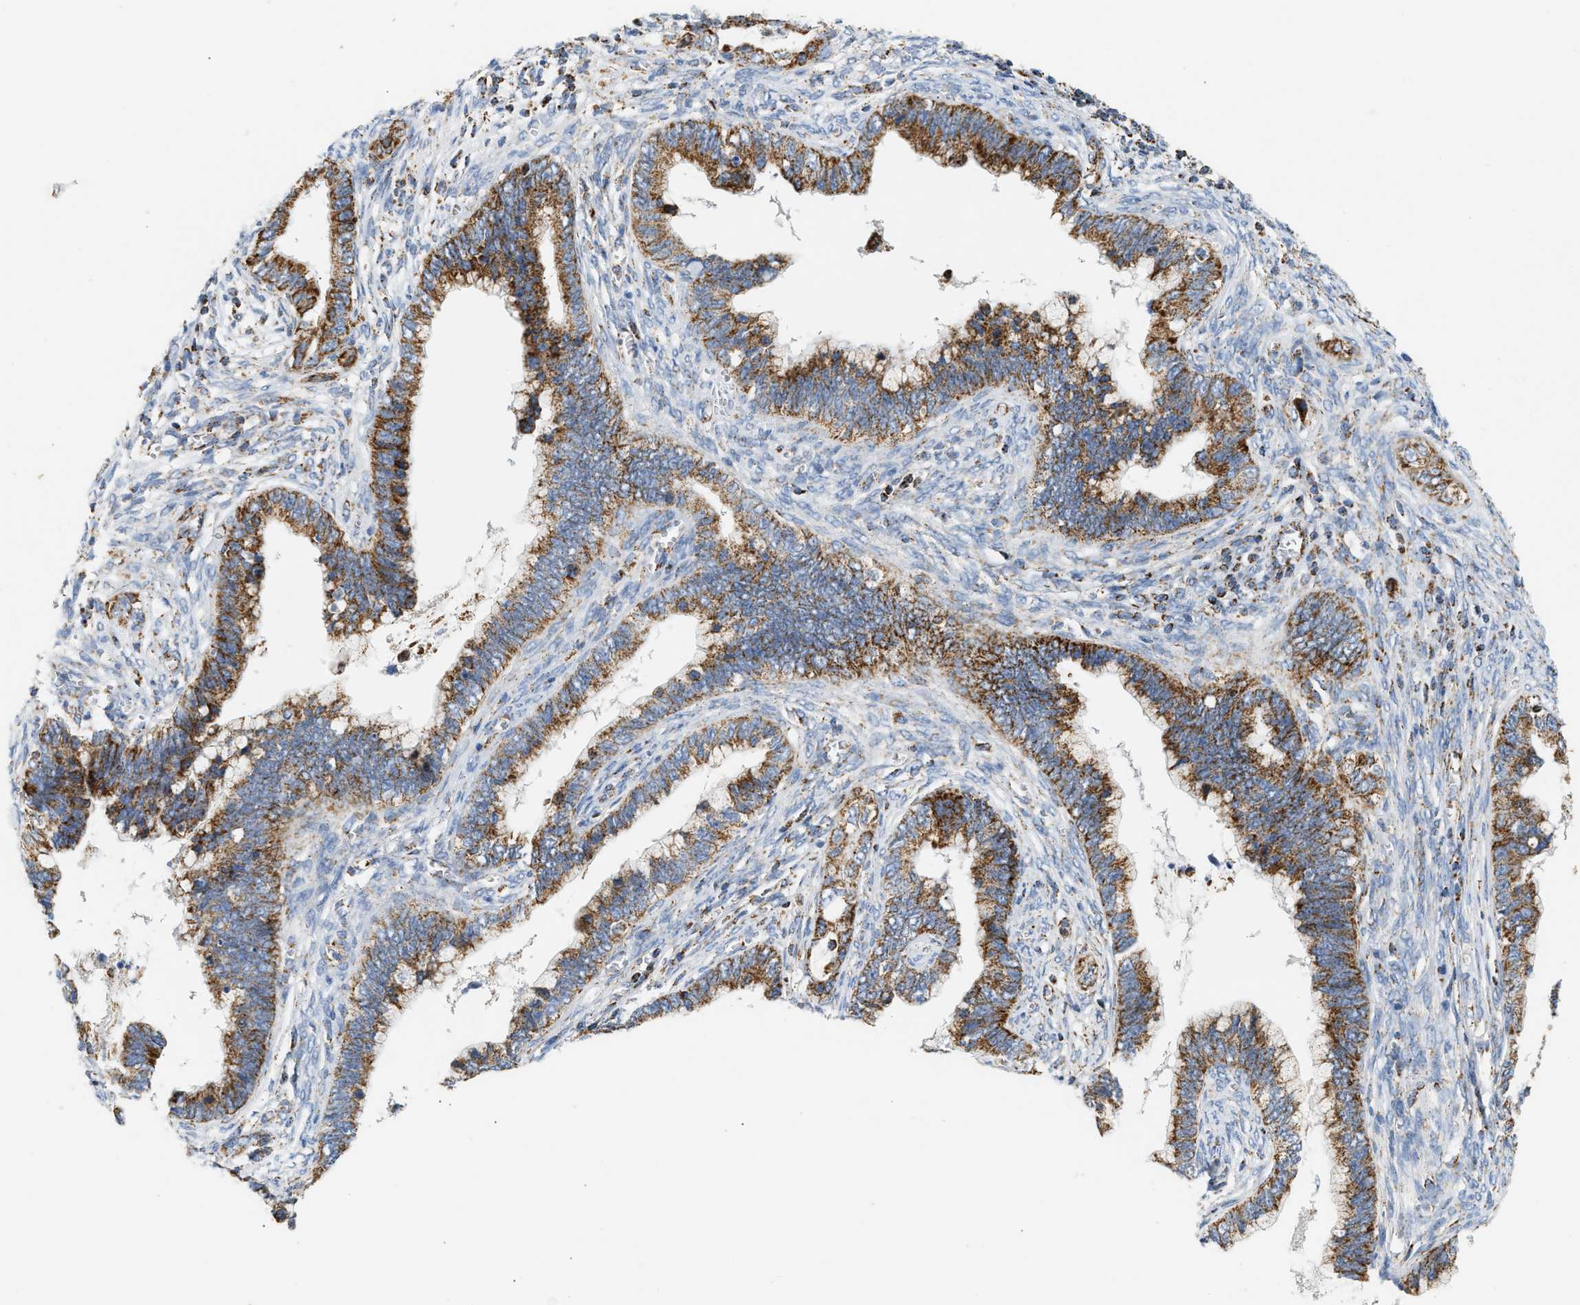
{"staining": {"intensity": "strong", "quantity": ">75%", "location": "cytoplasmic/membranous"}, "tissue": "cervical cancer", "cell_type": "Tumor cells", "image_type": "cancer", "snomed": [{"axis": "morphology", "description": "Adenocarcinoma, NOS"}, {"axis": "topography", "description": "Cervix"}], "caption": "This photomicrograph shows immunohistochemistry staining of cervical cancer, with high strong cytoplasmic/membranous positivity in about >75% of tumor cells.", "gene": "OGDH", "patient": {"sex": "female", "age": 44}}